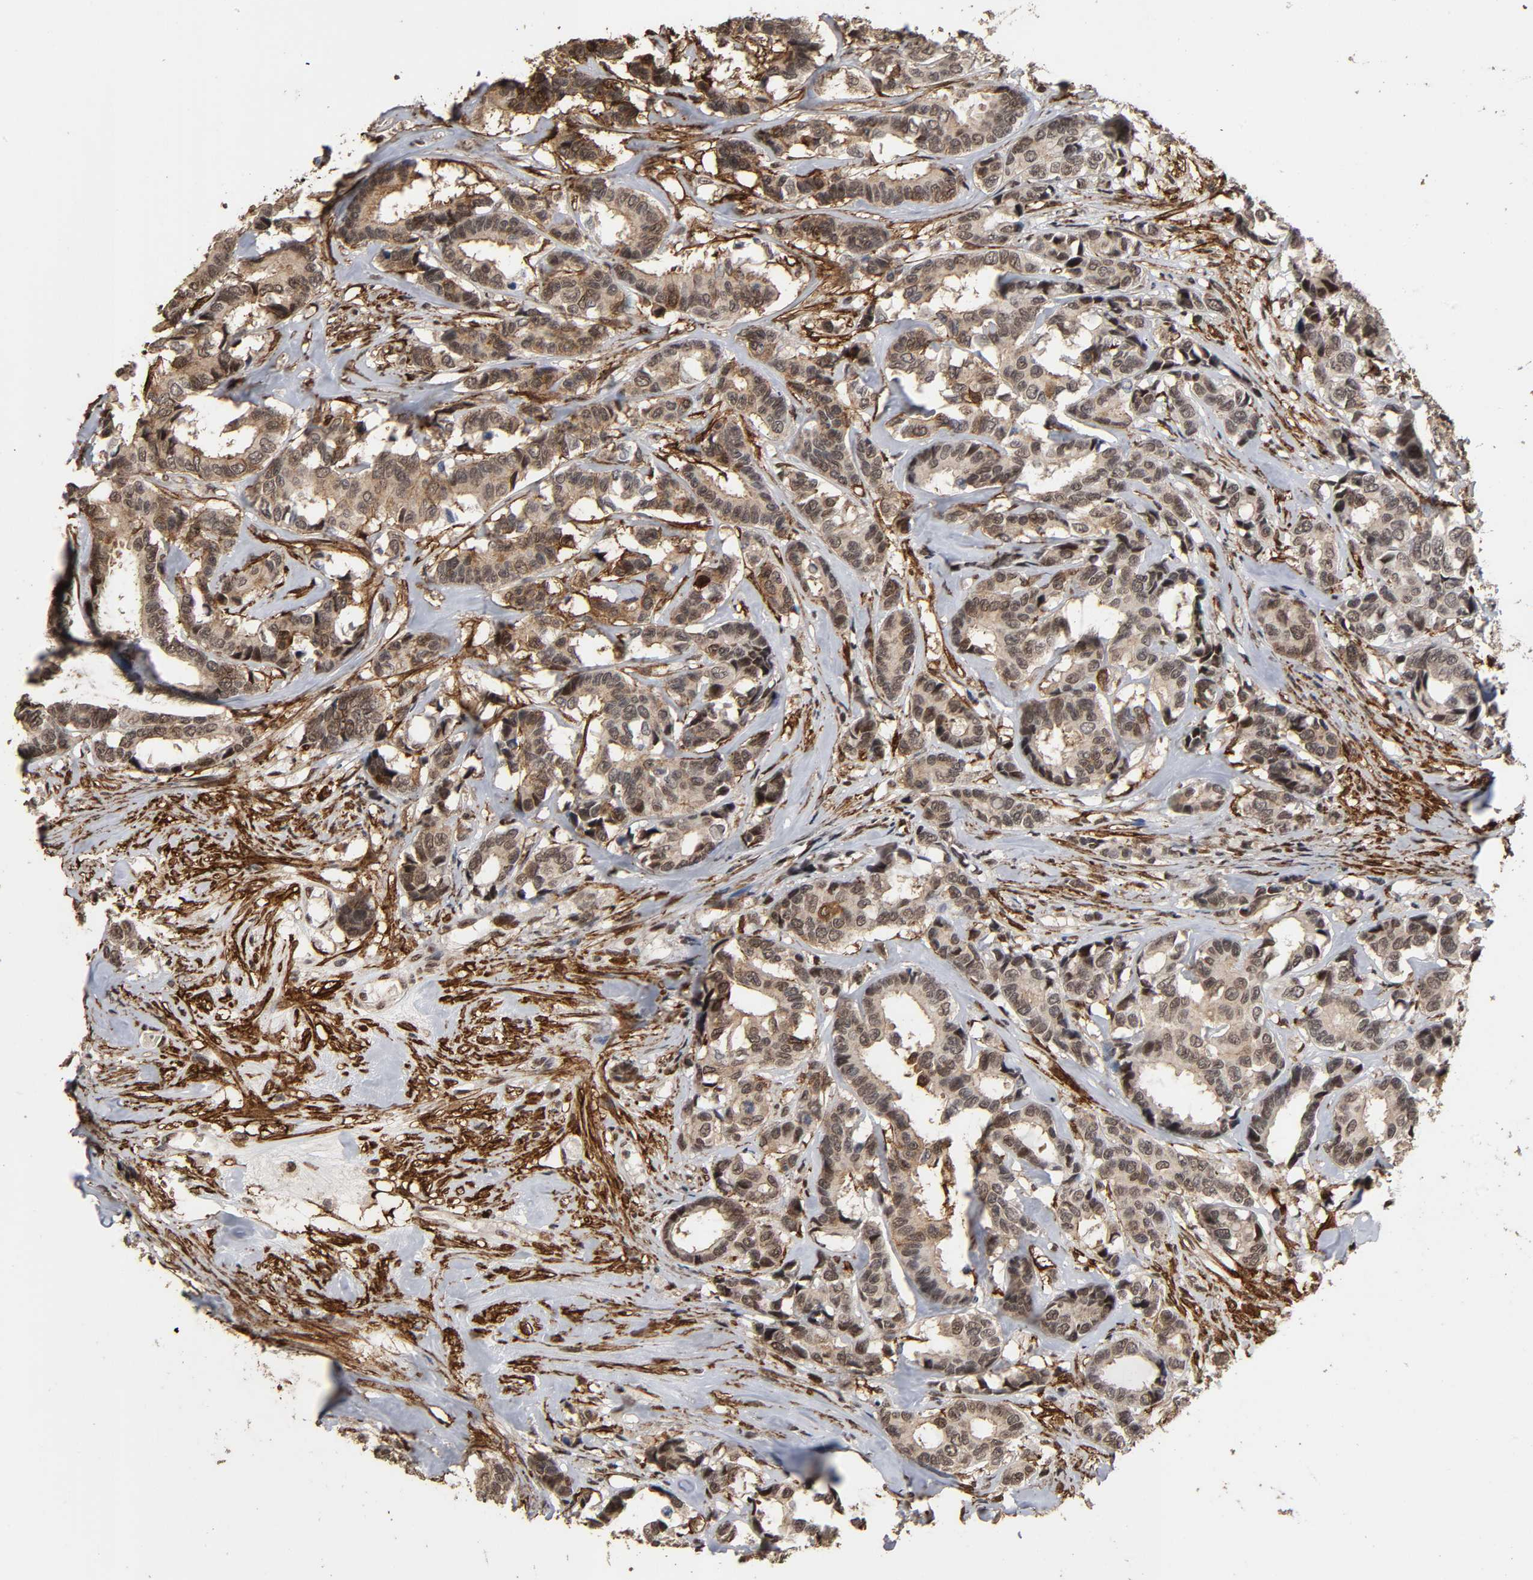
{"staining": {"intensity": "moderate", "quantity": "25%-75%", "location": "cytoplasmic/membranous,nuclear"}, "tissue": "breast cancer", "cell_type": "Tumor cells", "image_type": "cancer", "snomed": [{"axis": "morphology", "description": "Duct carcinoma"}, {"axis": "topography", "description": "Breast"}], "caption": "This histopathology image exhibits breast invasive ductal carcinoma stained with immunohistochemistry (IHC) to label a protein in brown. The cytoplasmic/membranous and nuclear of tumor cells show moderate positivity for the protein. Nuclei are counter-stained blue.", "gene": "AHNAK2", "patient": {"sex": "female", "age": 87}}